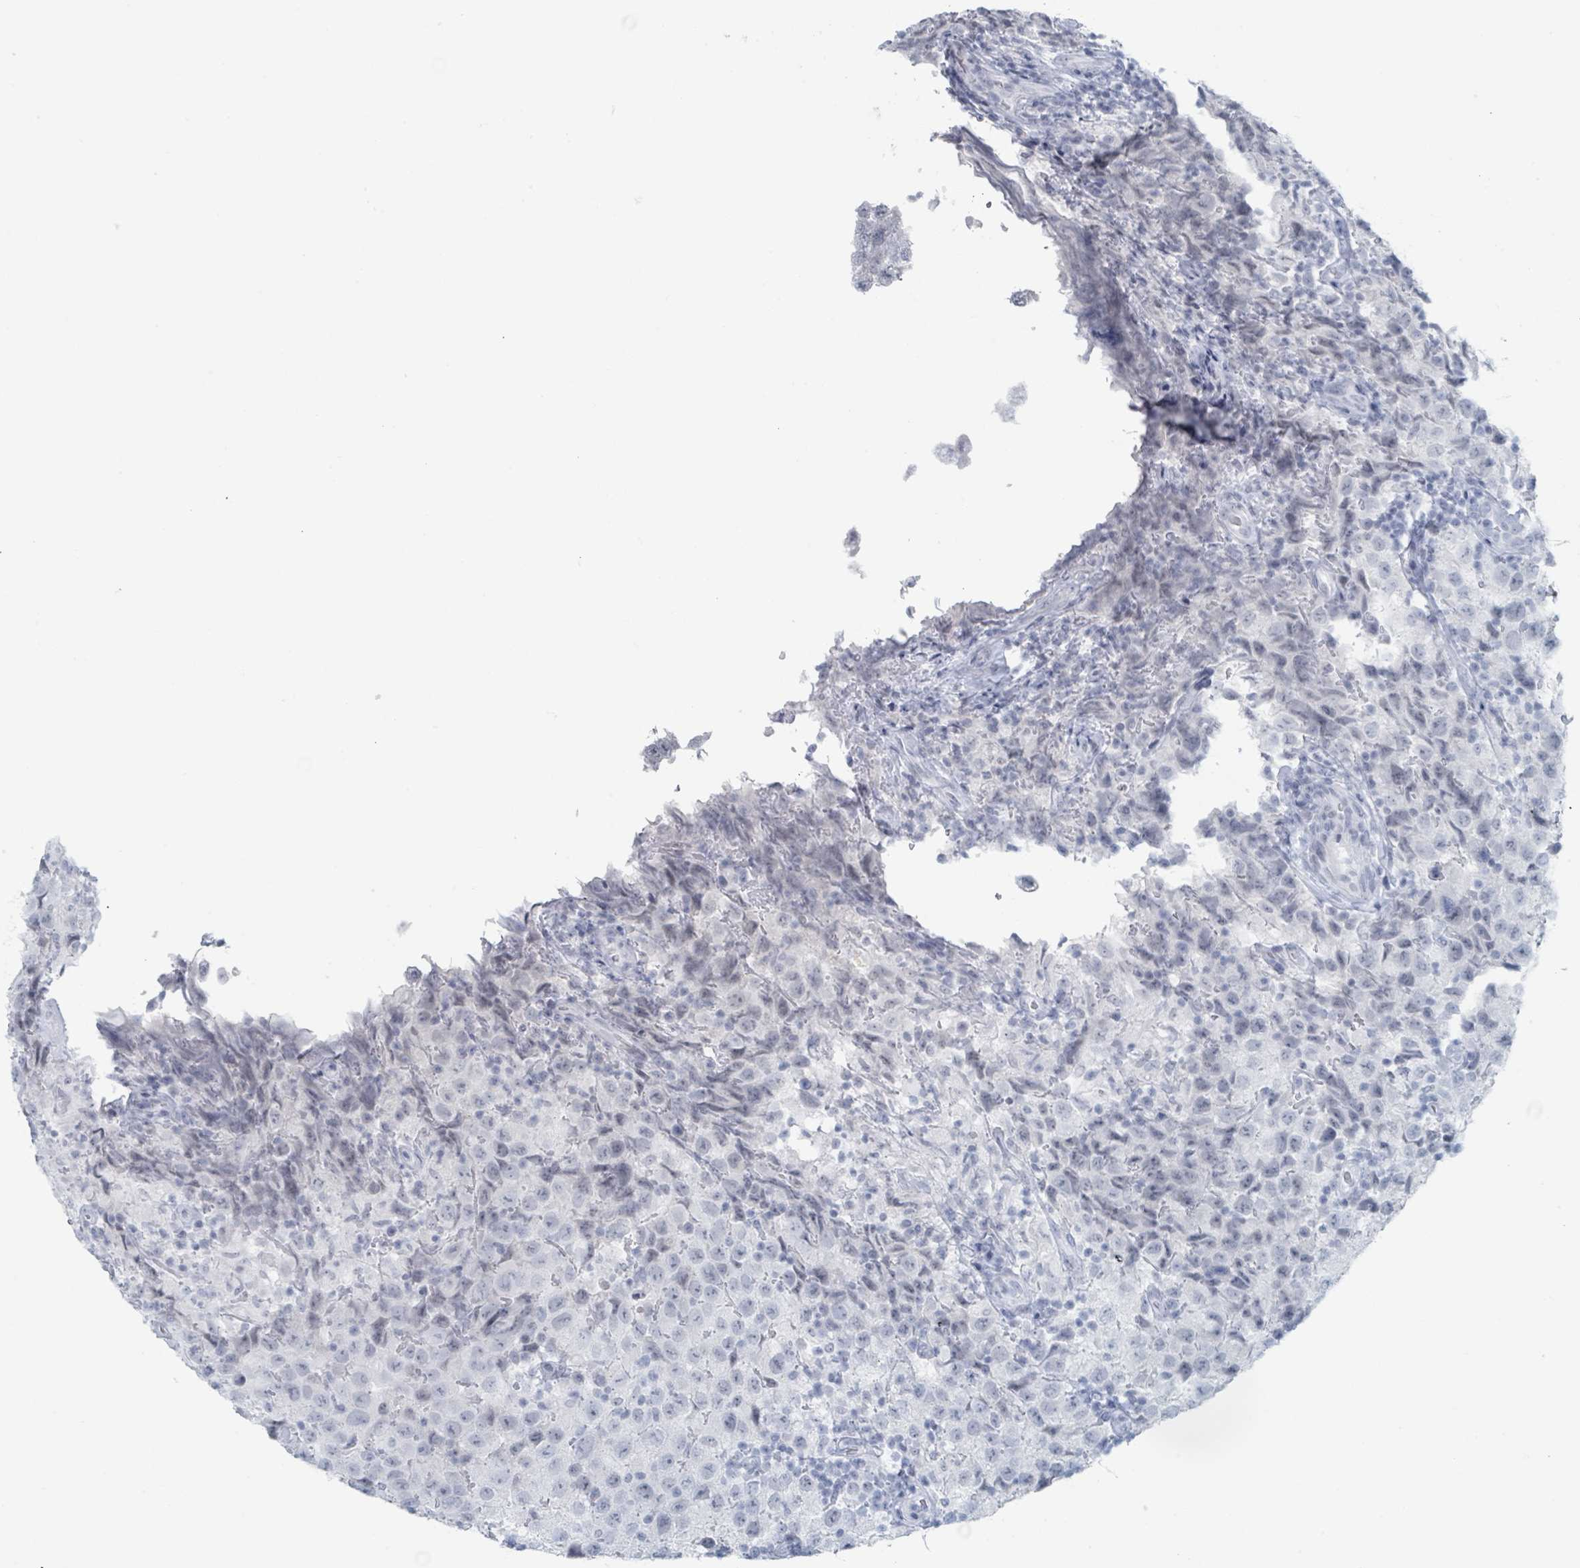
{"staining": {"intensity": "weak", "quantity": "<25%", "location": "nuclear"}, "tissue": "testis cancer", "cell_type": "Tumor cells", "image_type": "cancer", "snomed": [{"axis": "morphology", "description": "Seminoma, NOS"}, {"axis": "morphology", "description": "Carcinoma, Embryonal, NOS"}, {"axis": "topography", "description": "Testis"}], "caption": "This photomicrograph is of testis cancer stained with immunohistochemistry (IHC) to label a protein in brown with the nuclei are counter-stained blue. There is no expression in tumor cells.", "gene": "GPR15LG", "patient": {"sex": "male", "age": 41}}